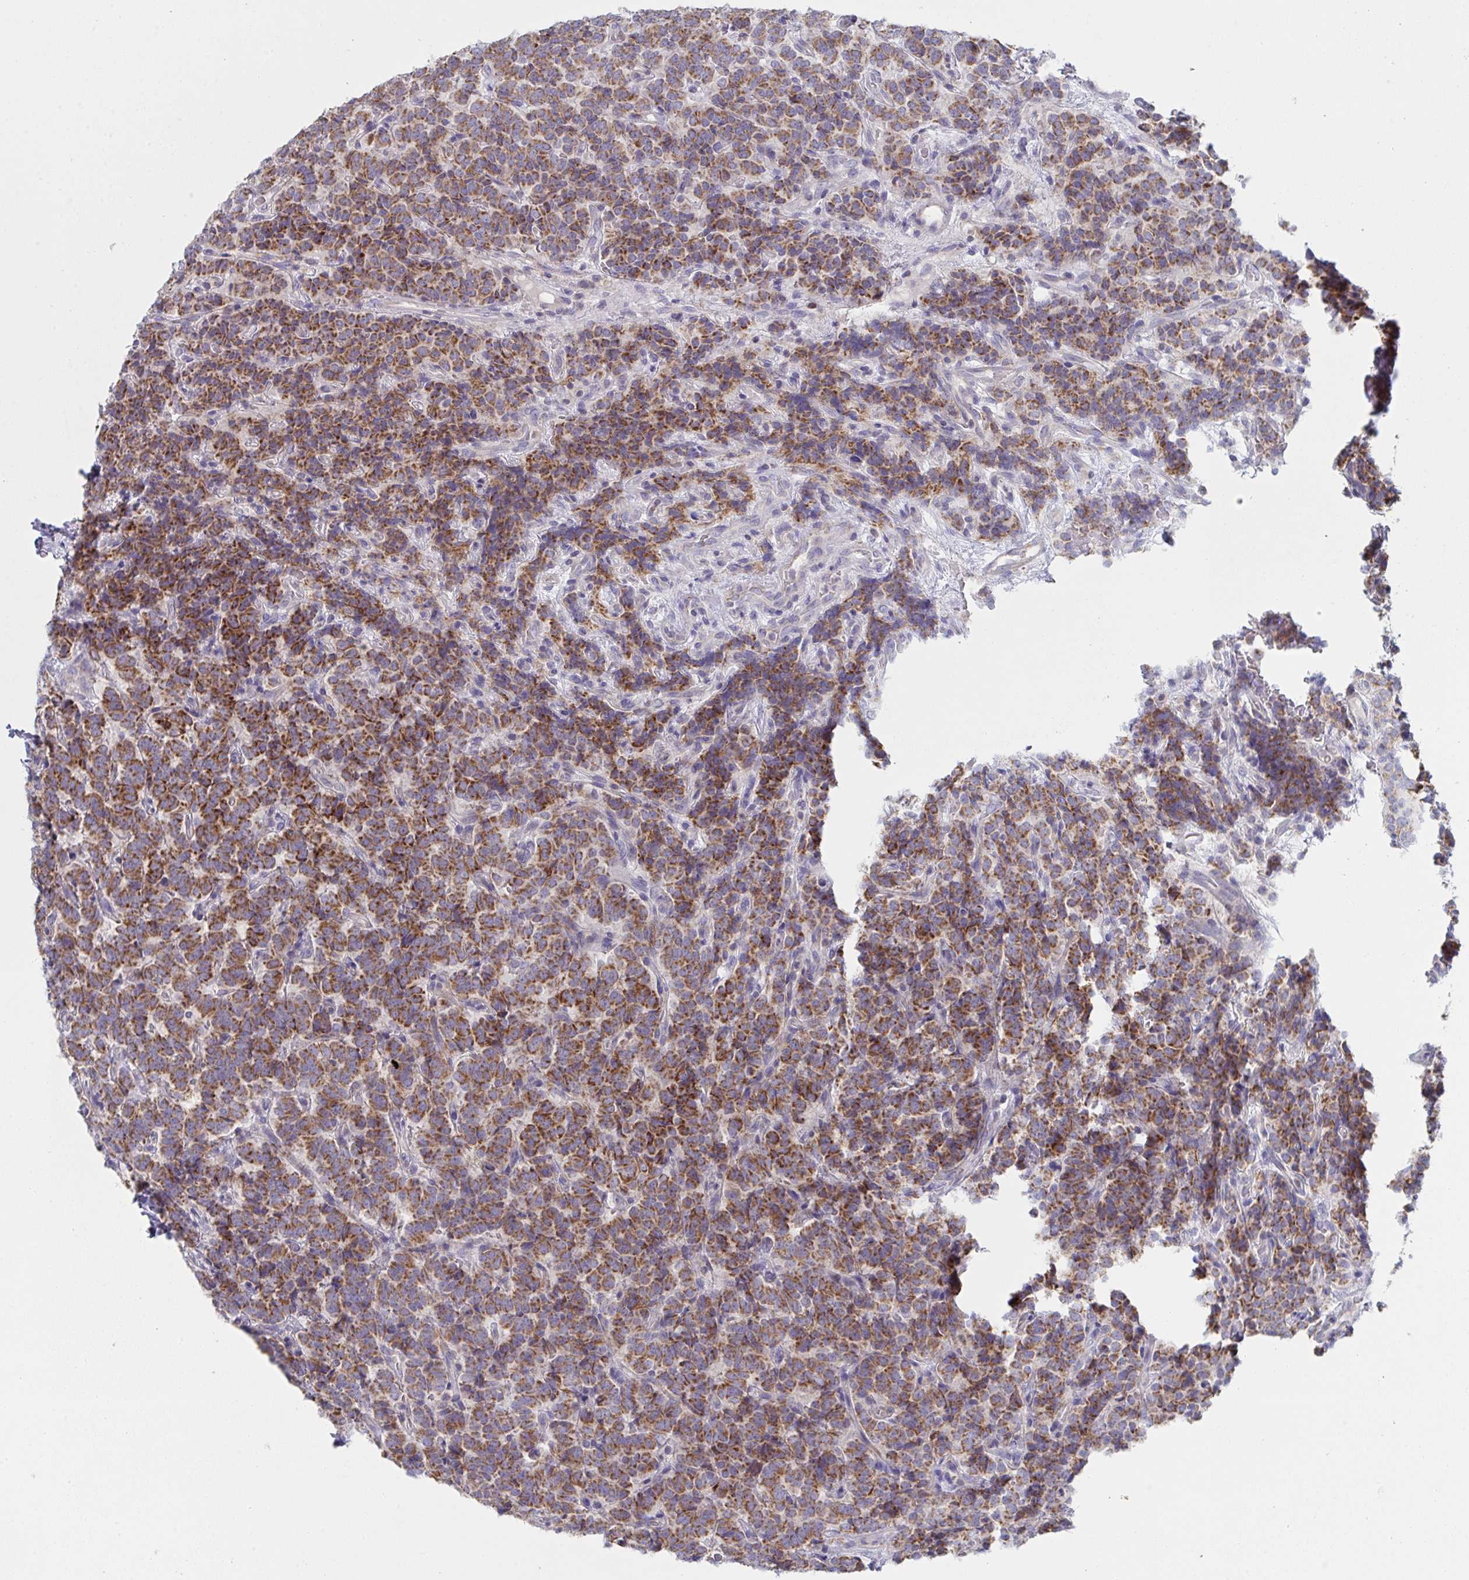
{"staining": {"intensity": "strong", "quantity": ">75%", "location": "cytoplasmic/membranous"}, "tissue": "carcinoid", "cell_type": "Tumor cells", "image_type": "cancer", "snomed": [{"axis": "morphology", "description": "Carcinoid, malignant, NOS"}, {"axis": "topography", "description": "Pancreas"}], "caption": "Malignant carcinoid was stained to show a protein in brown. There is high levels of strong cytoplasmic/membranous expression in approximately >75% of tumor cells.", "gene": "NDUFA7", "patient": {"sex": "male", "age": 36}}